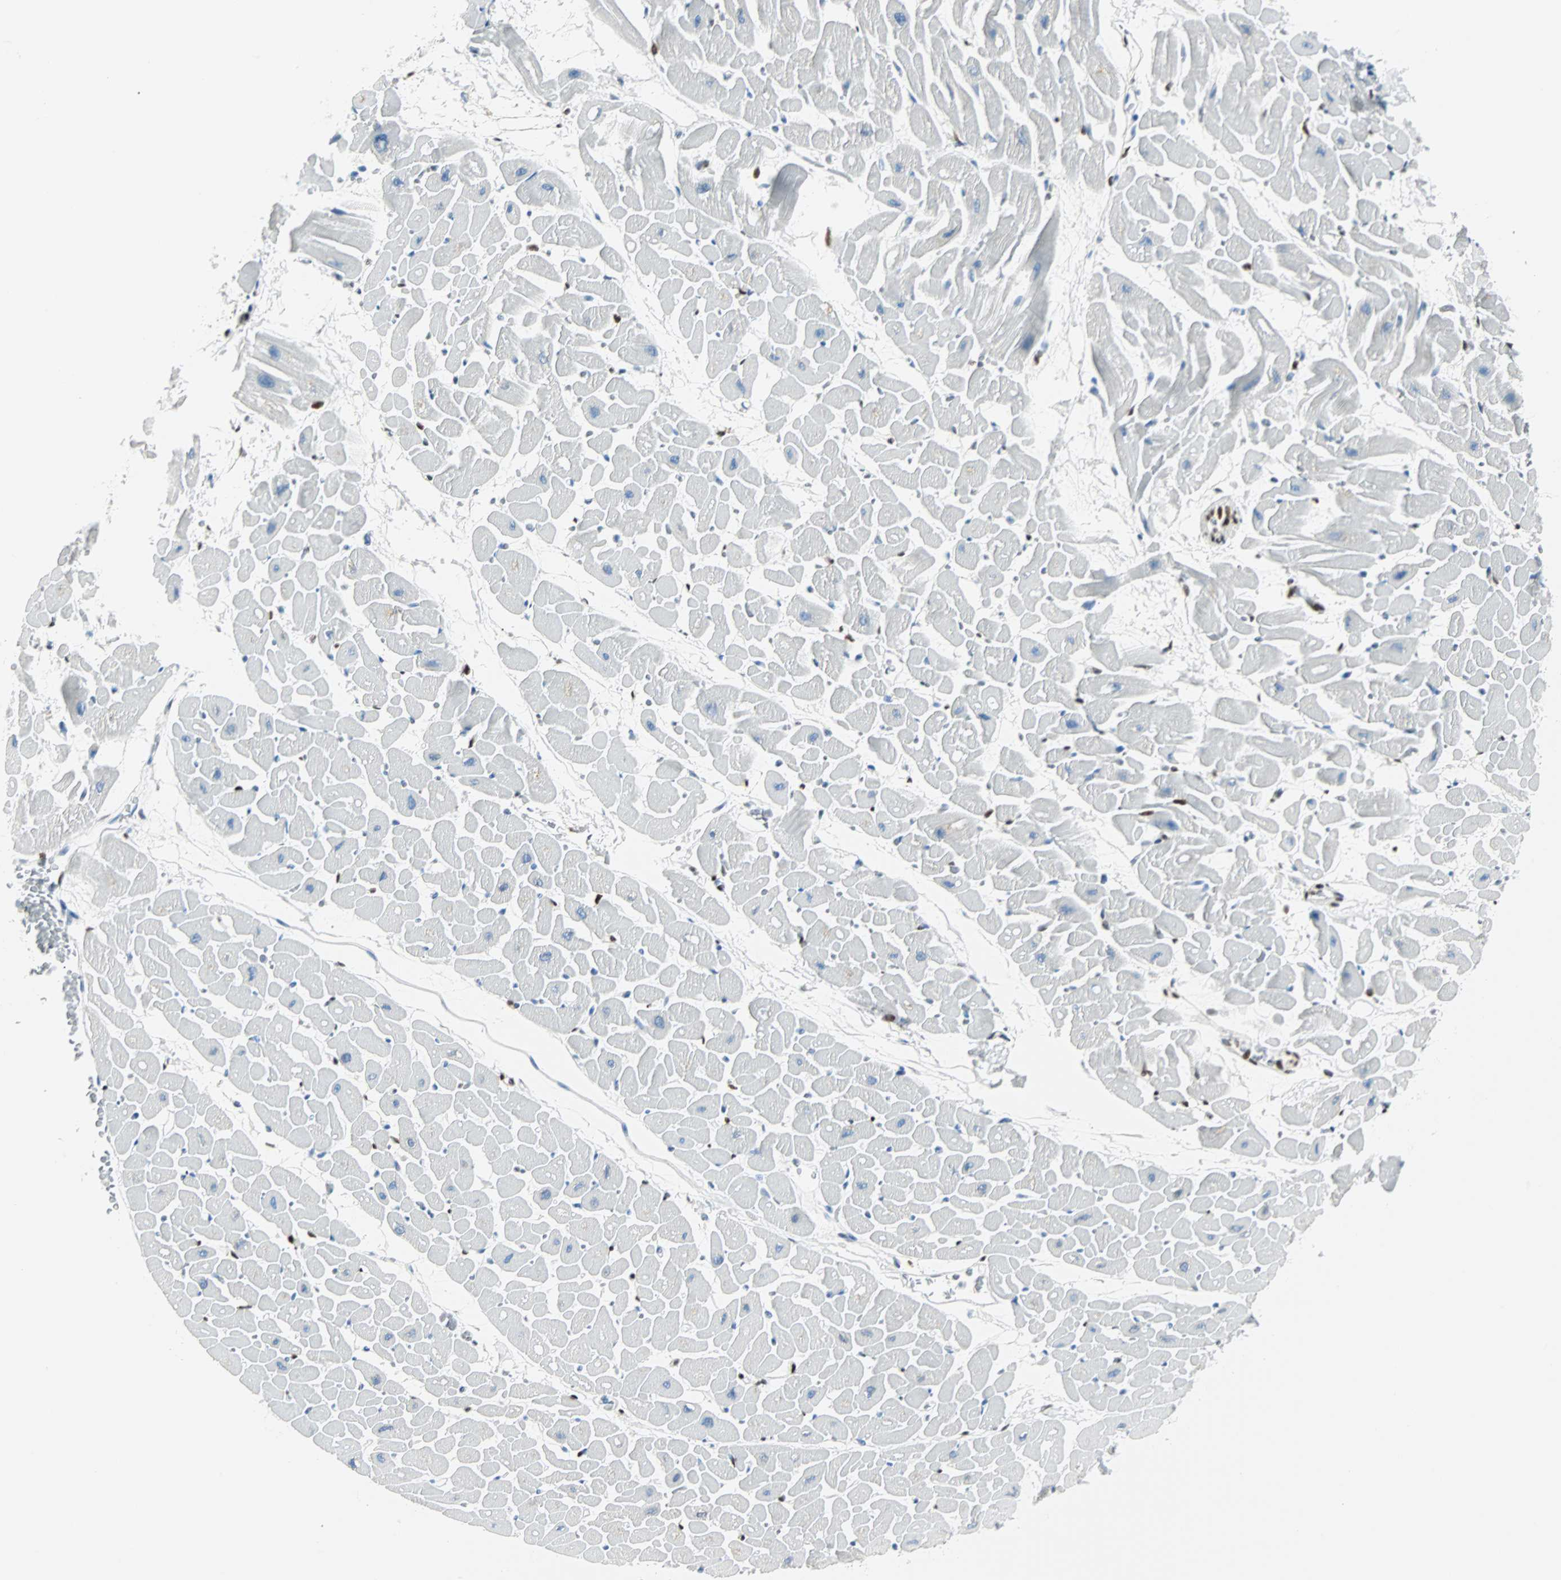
{"staining": {"intensity": "moderate", "quantity": "<25%", "location": "nuclear"}, "tissue": "heart muscle", "cell_type": "Cardiomyocytes", "image_type": "normal", "snomed": [{"axis": "morphology", "description": "Normal tissue, NOS"}, {"axis": "topography", "description": "Heart"}], "caption": "Cardiomyocytes demonstrate low levels of moderate nuclear positivity in about <25% of cells in normal human heart muscle.", "gene": "IL33", "patient": {"sex": "male", "age": 45}}